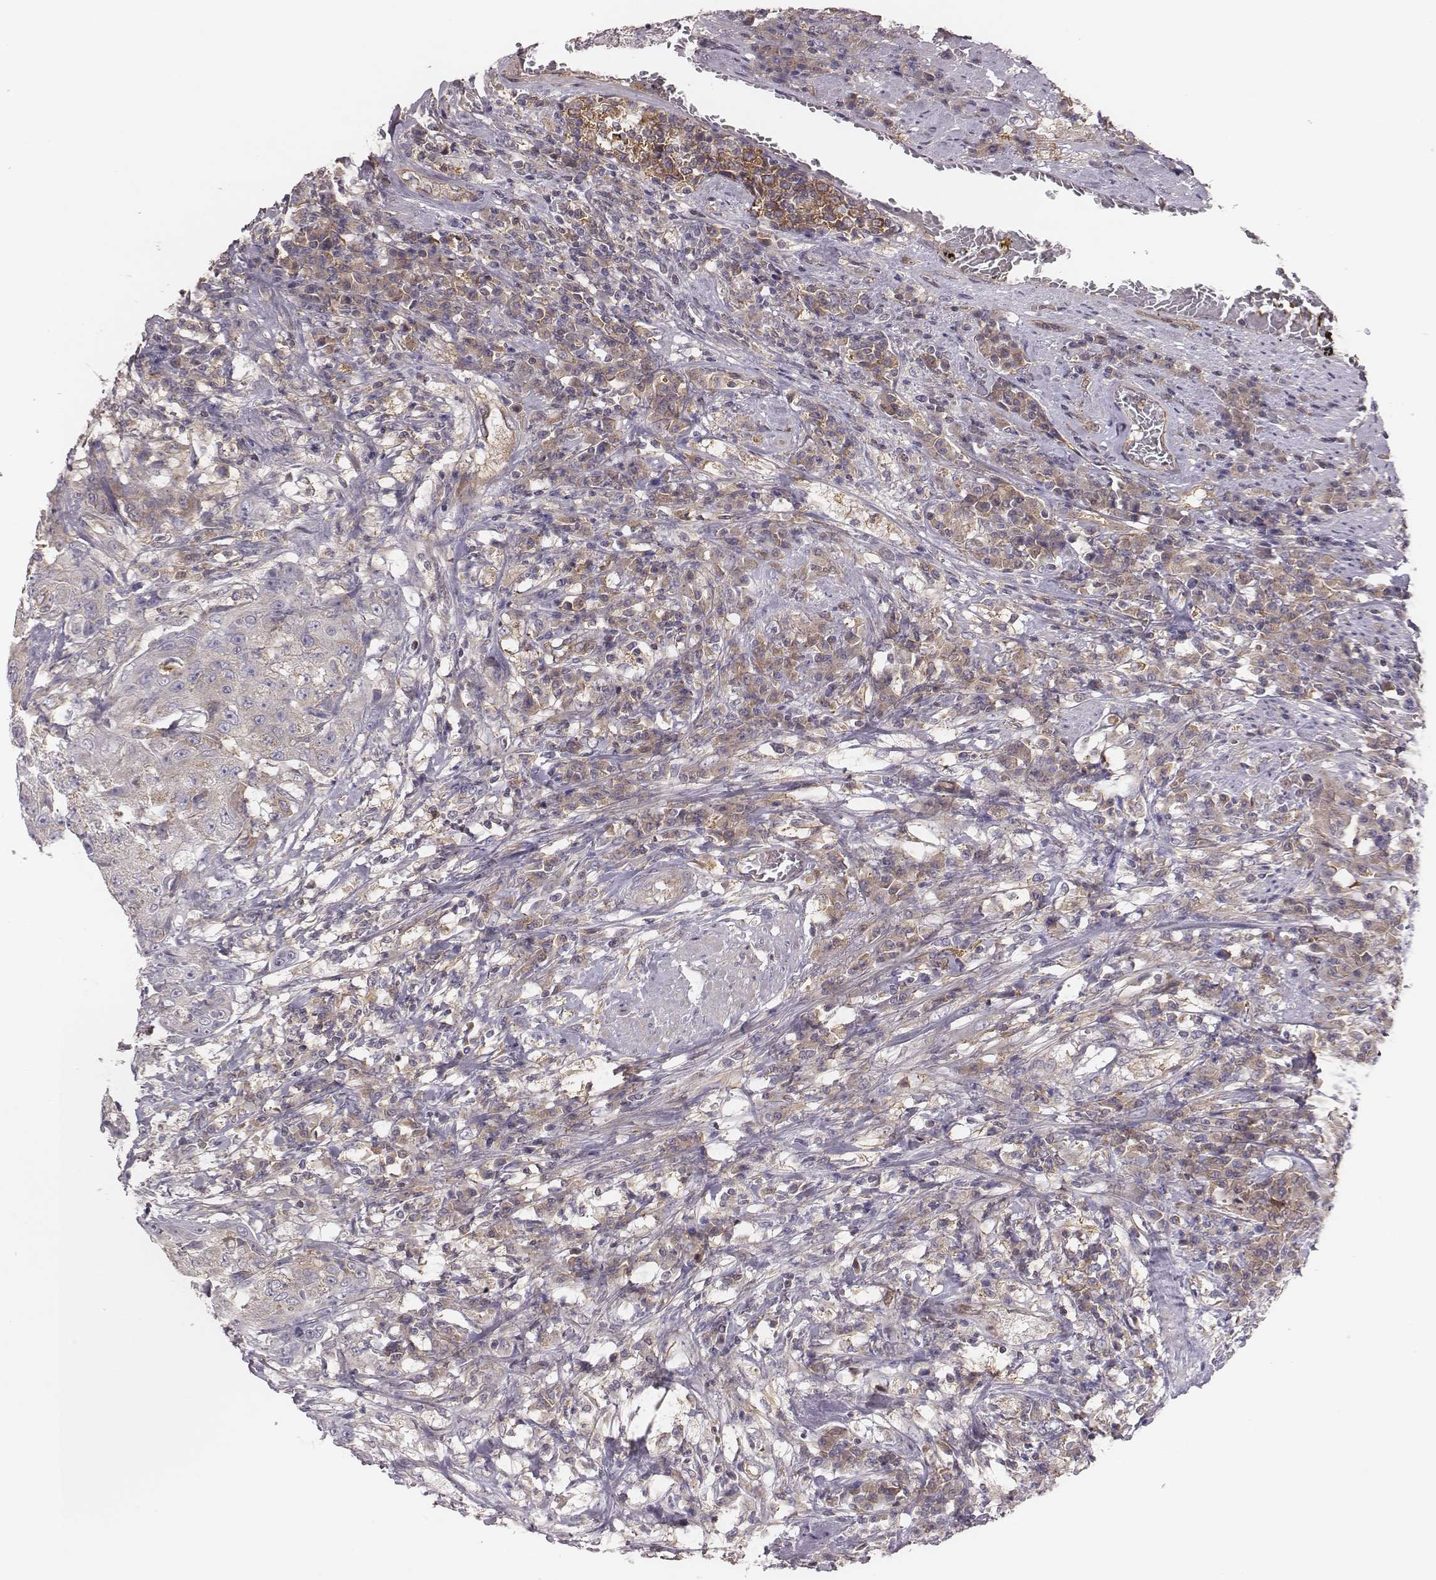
{"staining": {"intensity": "weak", "quantity": "<25%", "location": "cytoplasmic/membranous"}, "tissue": "urothelial cancer", "cell_type": "Tumor cells", "image_type": "cancer", "snomed": [{"axis": "morphology", "description": "Urothelial carcinoma, High grade"}, {"axis": "topography", "description": "Urinary bladder"}], "caption": "Tumor cells are negative for brown protein staining in high-grade urothelial carcinoma. (Immunohistochemistry (ihc), brightfield microscopy, high magnification).", "gene": "CAD", "patient": {"sex": "female", "age": 63}}